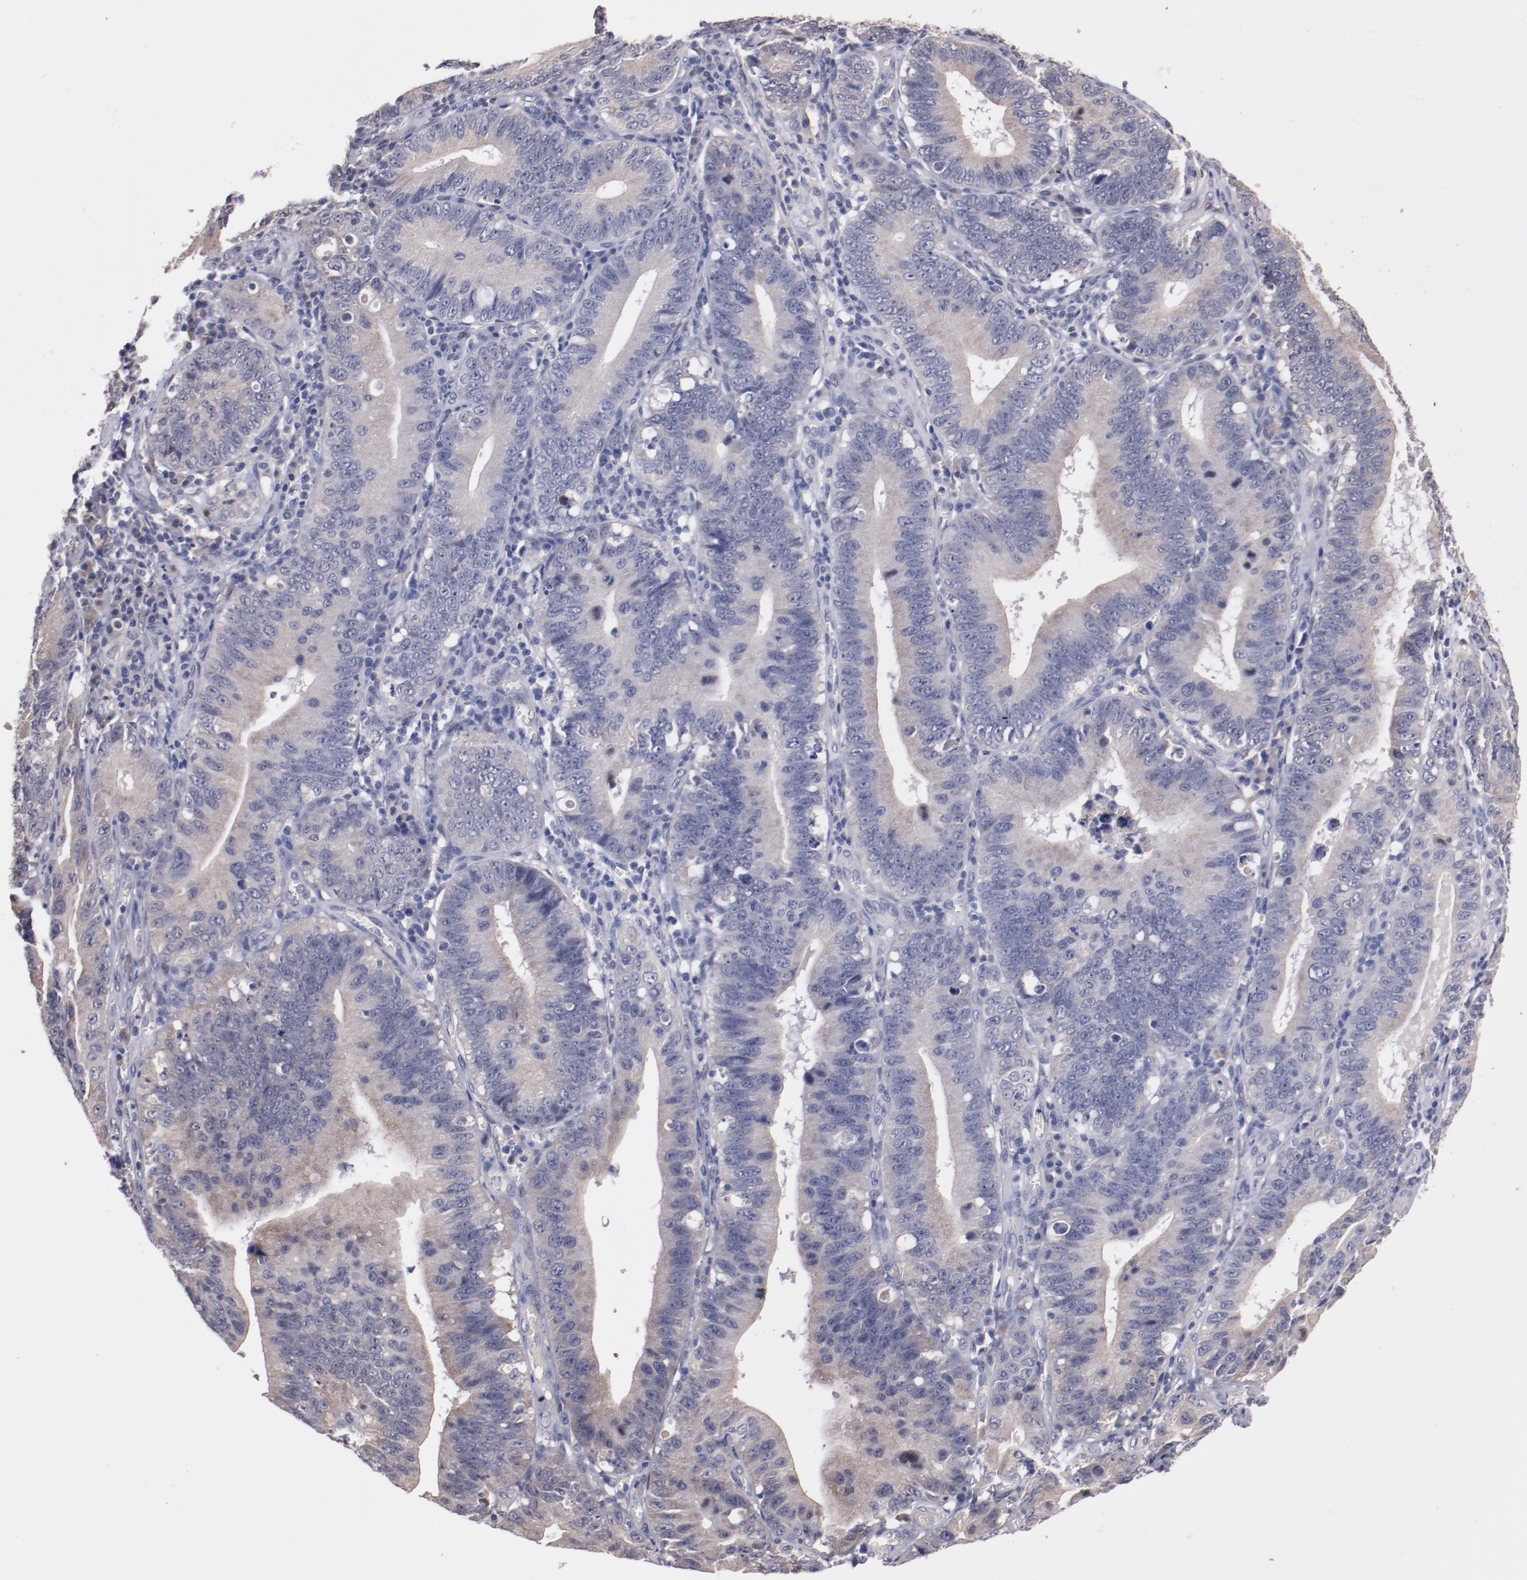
{"staining": {"intensity": "weak", "quantity": ">75%", "location": "cytoplasmic/membranous"}, "tissue": "stomach cancer", "cell_type": "Tumor cells", "image_type": "cancer", "snomed": [{"axis": "morphology", "description": "Adenocarcinoma, NOS"}, {"axis": "topography", "description": "Stomach"}, {"axis": "topography", "description": "Gastric cardia"}], "caption": "Stomach cancer tissue exhibits weak cytoplasmic/membranous staining in about >75% of tumor cells (Brightfield microscopy of DAB IHC at high magnification).", "gene": "FAM81A", "patient": {"sex": "male", "age": 59}}